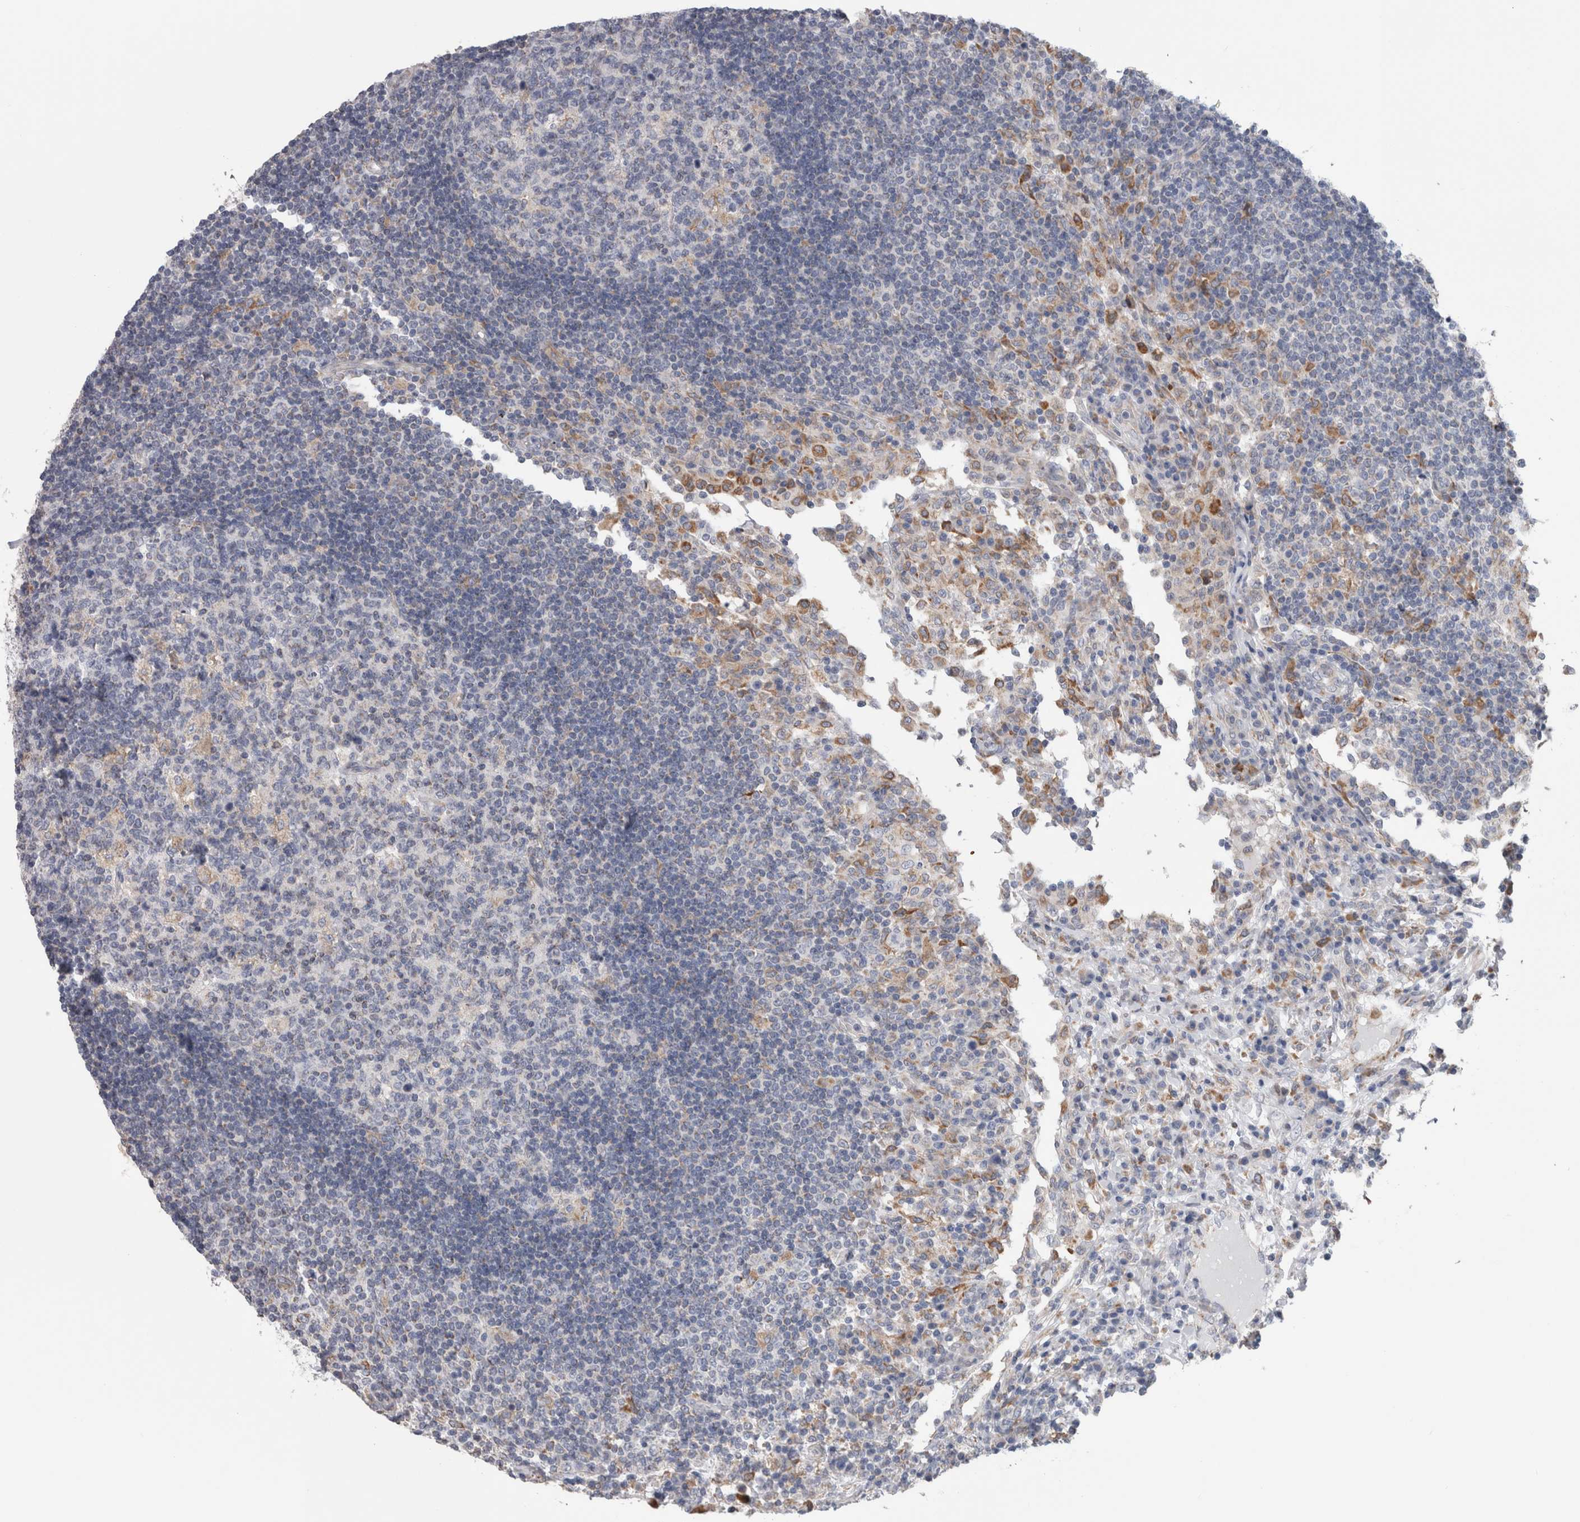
{"staining": {"intensity": "negative", "quantity": "none", "location": "none"}, "tissue": "lymph node", "cell_type": "Germinal center cells", "image_type": "normal", "snomed": [{"axis": "morphology", "description": "Normal tissue, NOS"}, {"axis": "topography", "description": "Lymph node"}], "caption": "A high-resolution micrograph shows immunohistochemistry staining of unremarkable lymph node, which demonstrates no significant expression in germinal center cells. Nuclei are stained in blue.", "gene": "GDAP1", "patient": {"sex": "female", "age": 53}}